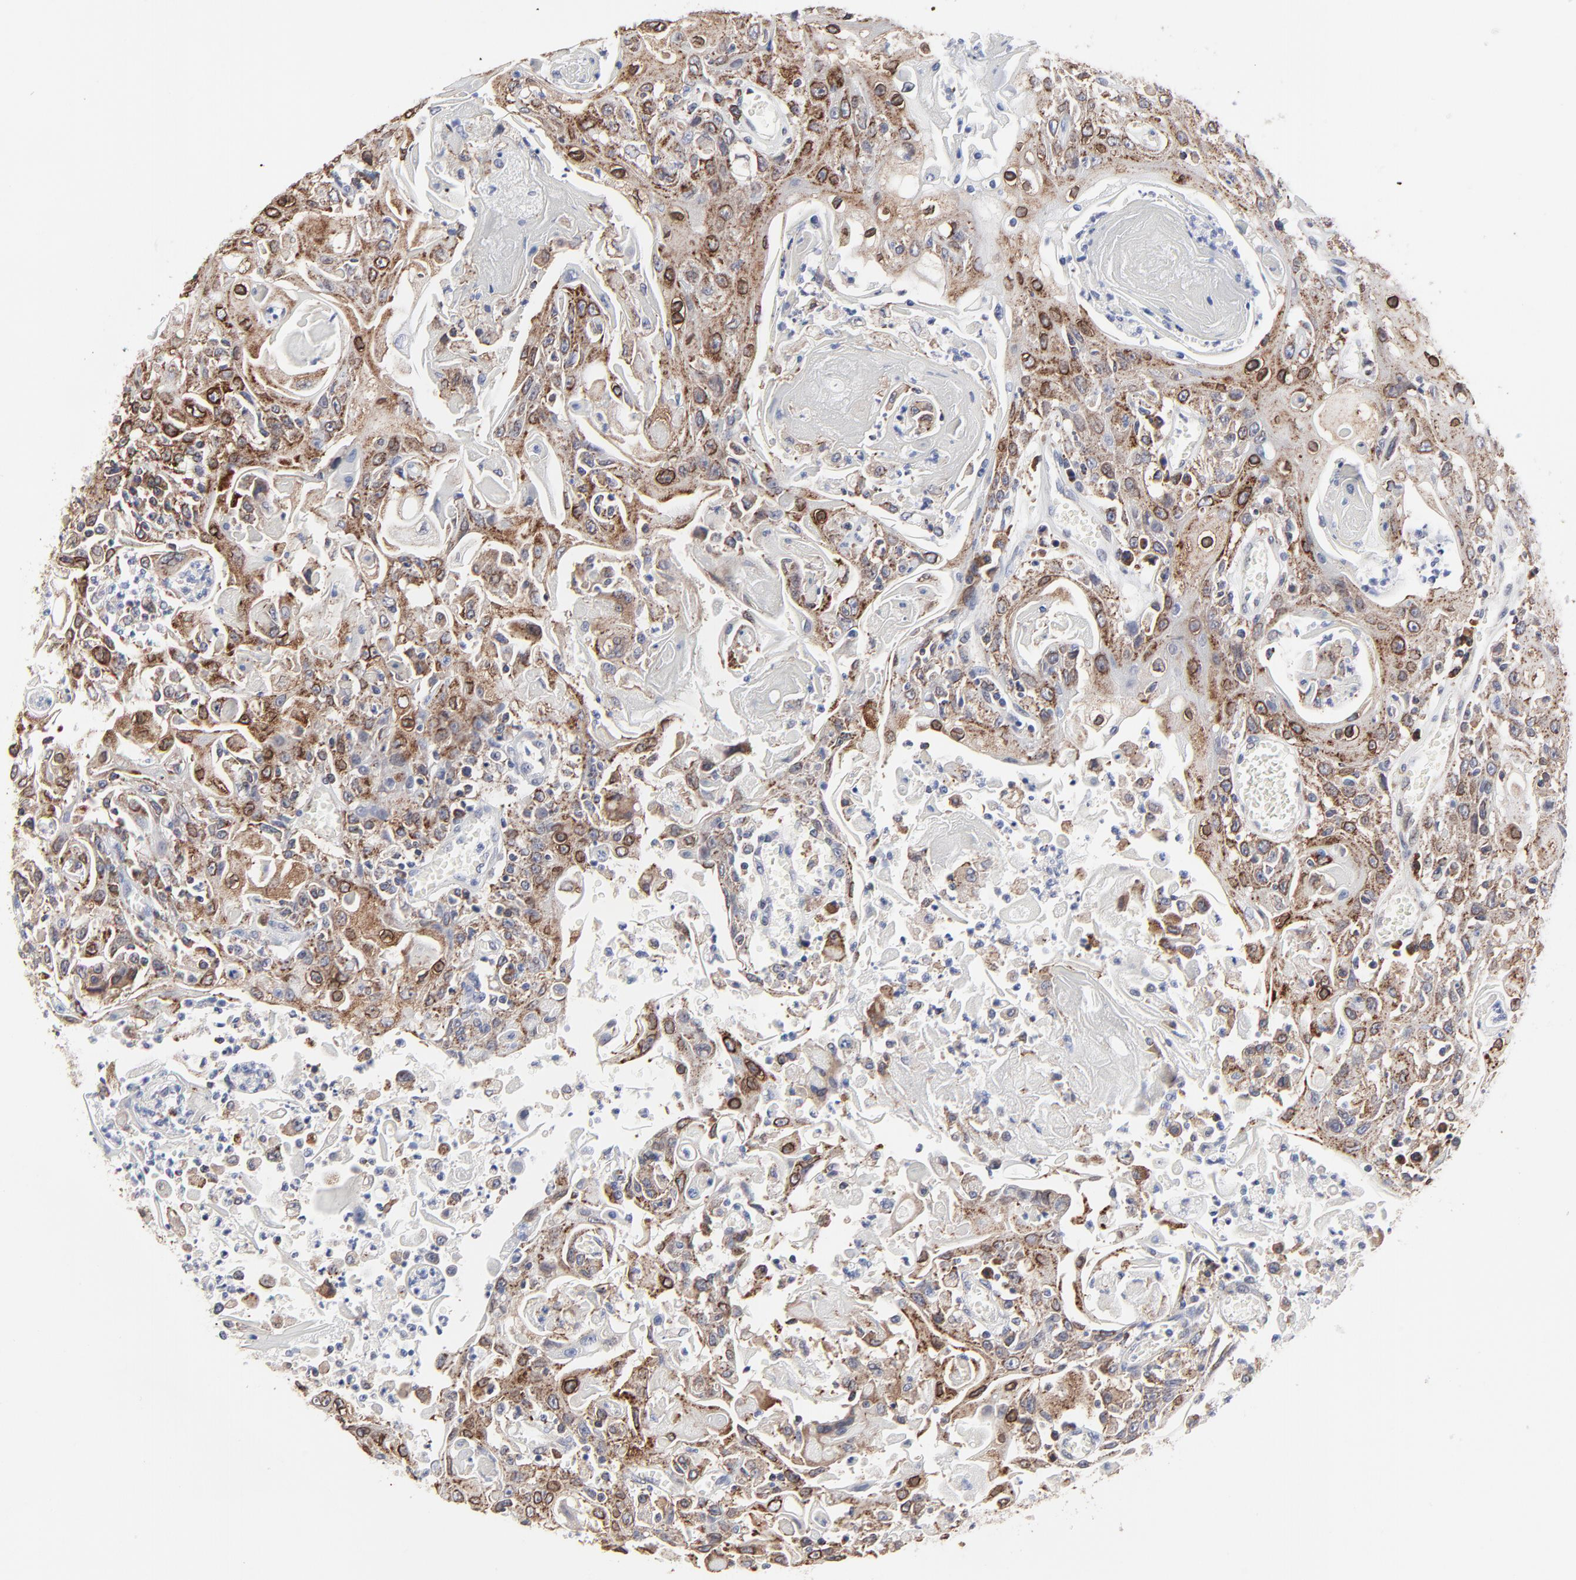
{"staining": {"intensity": "moderate", "quantity": "25%-75%", "location": "cytoplasmic/membranous"}, "tissue": "head and neck cancer", "cell_type": "Tumor cells", "image_type": "cancer", "snomed": [{"axis": "morphology", "description": "Squamous cell carcinoma, NOS"}, {"axis": "topography", "description": "Oral tissue"}, {"axis": "topography", "description": "Head-Neck"}], "caption": "Immunohistochemical staining of squamous cell carcinoma (head and neck) demonstrates medium levels of moderate cytoplasmic/membranous protein positivity in about 25%-75% of tumor cells.", "gene": "TRIM22", "patient": {"sex": "female", "age": 76}}